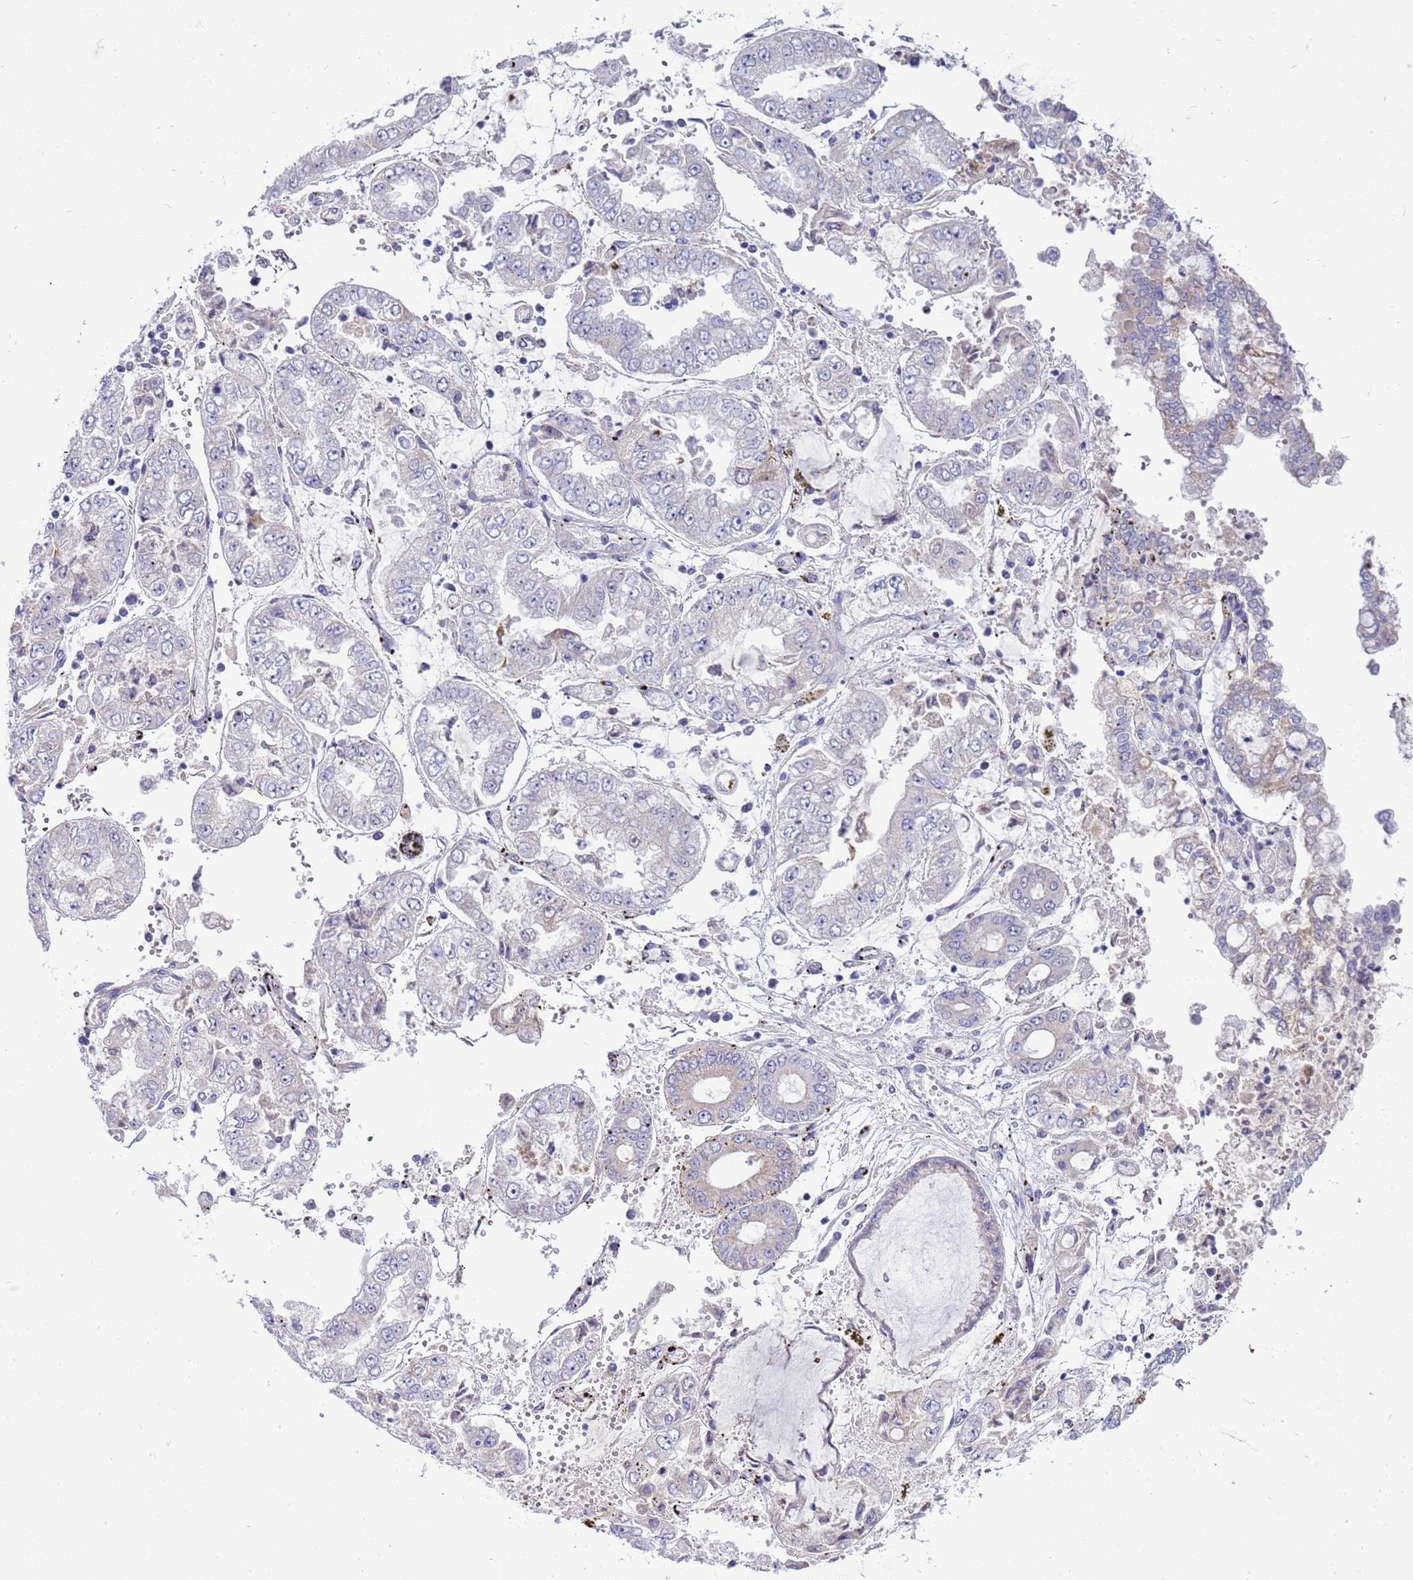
{"staining": {"intensity": "negative", "quantity": "none", "location": "none"}, "tissue": "stomach cancer", "cell_type": "Tumor cells", "image_type": "cancer", "snomed": [{"axis": "morphology", "description": "Adenocarcinoma, NOS"}, {"axis": "topography", "description": "Stomach"}], "caption": "Immunohistochemical staining of human adenocarcinoma (stomach) demonstrates no significant staining in tumor cells.", "gene": "RIPPLY2", "patient": {"sex": "male", "age": 76}}